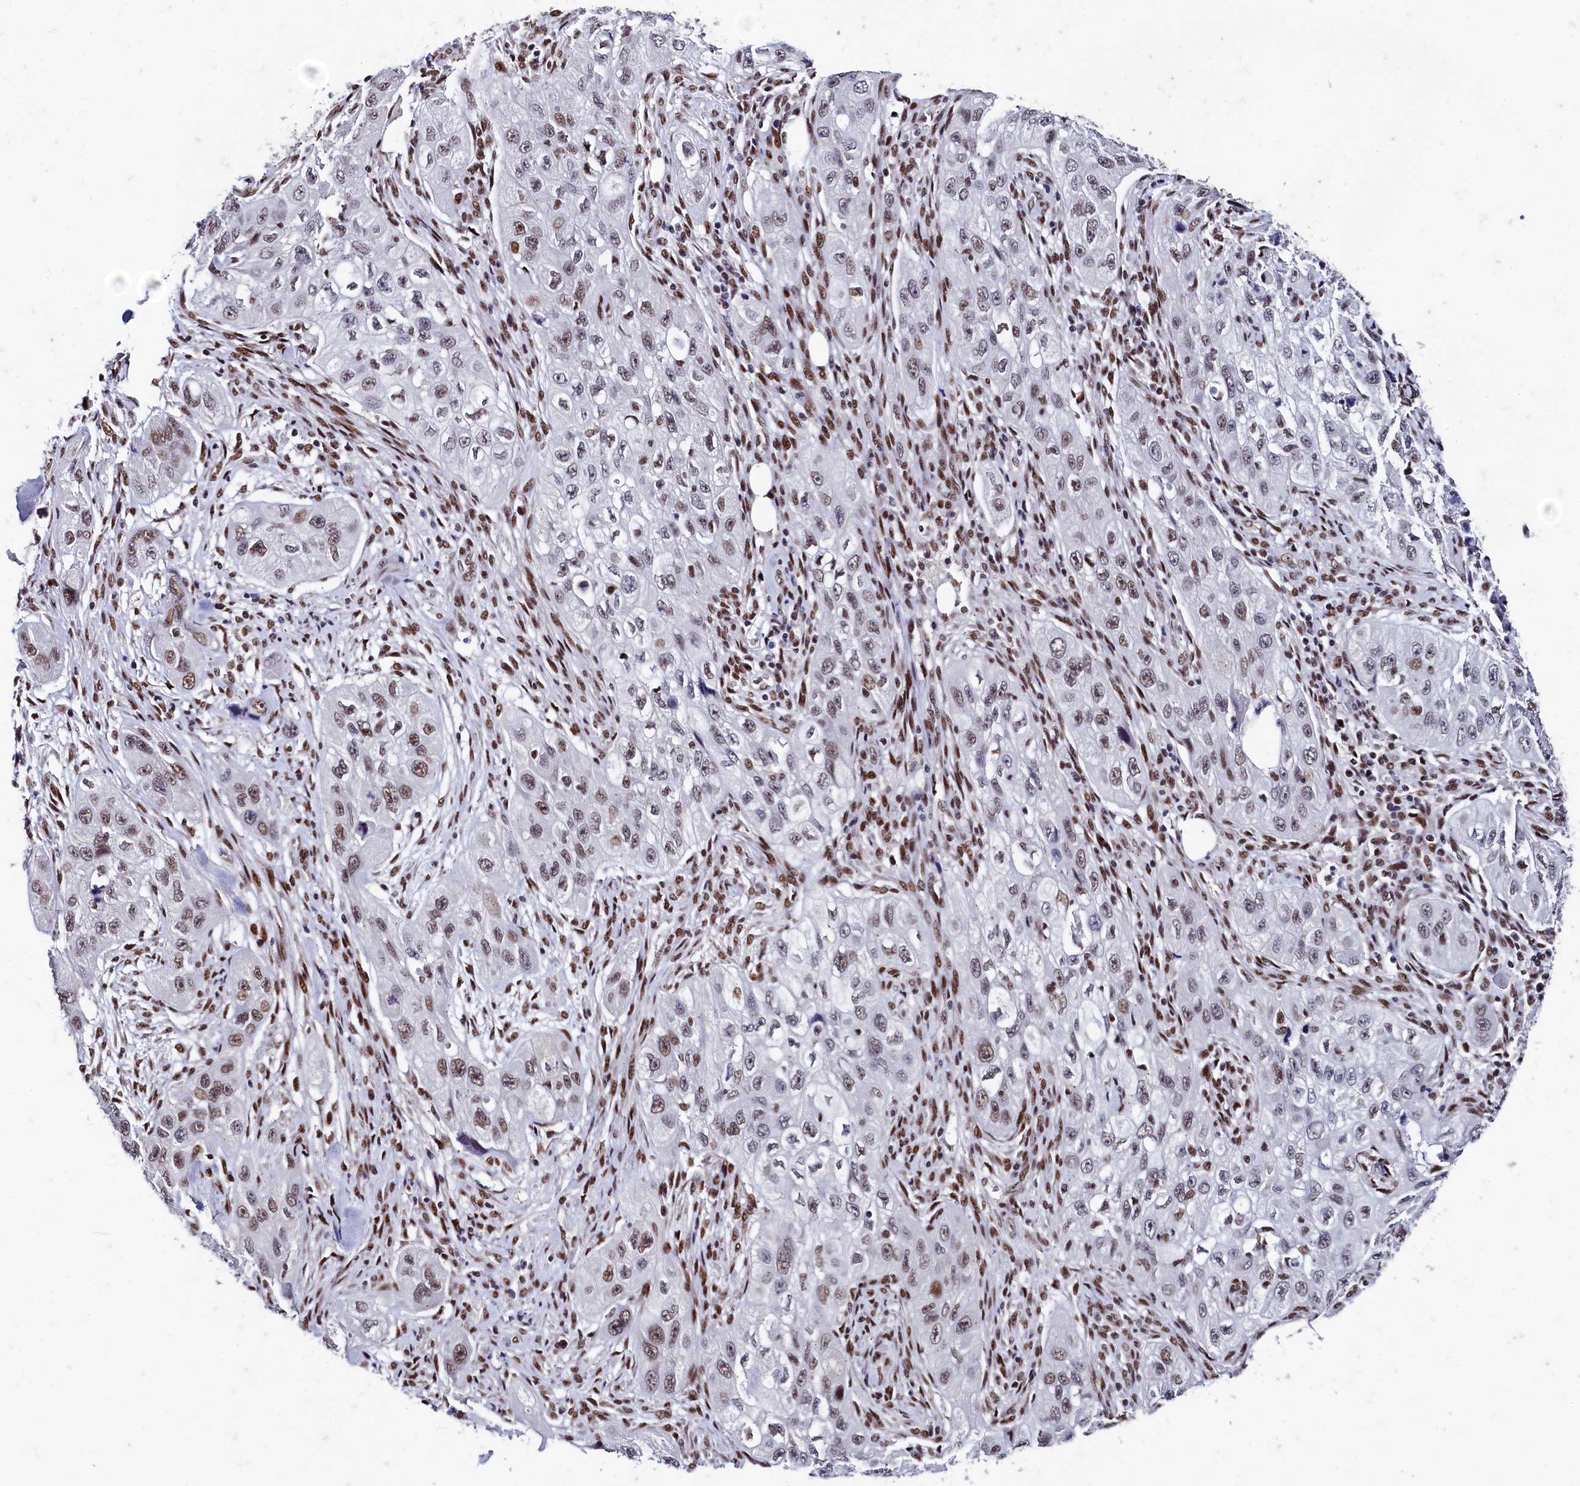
{"staining": {"intensity": "moderate", "quantity": "<25%", "location": "nuclear"}, "tissue": "skin cancer", "cell_type": "Tumor cells", "image_type": "cancer", "snomed": [{"axis": "morphology", "description": "Squamous cell carcinoma, NOS"}, {"axis": "topography", "description": "Skin"}, {"axis": "topography", "description": "Subcutis"}], "caption": "Immunohistochemistry histopathology image of neoplastic tissue: skin squamous cell carcinoma stained using immunohistochemistry reveals low levels of moderate protein expression localized specifically in the nuclear of tumor cells, appearing as a nuclear brown color.", "gene": "CPSF7", "patient": {"sex": "male", "age": 73}}